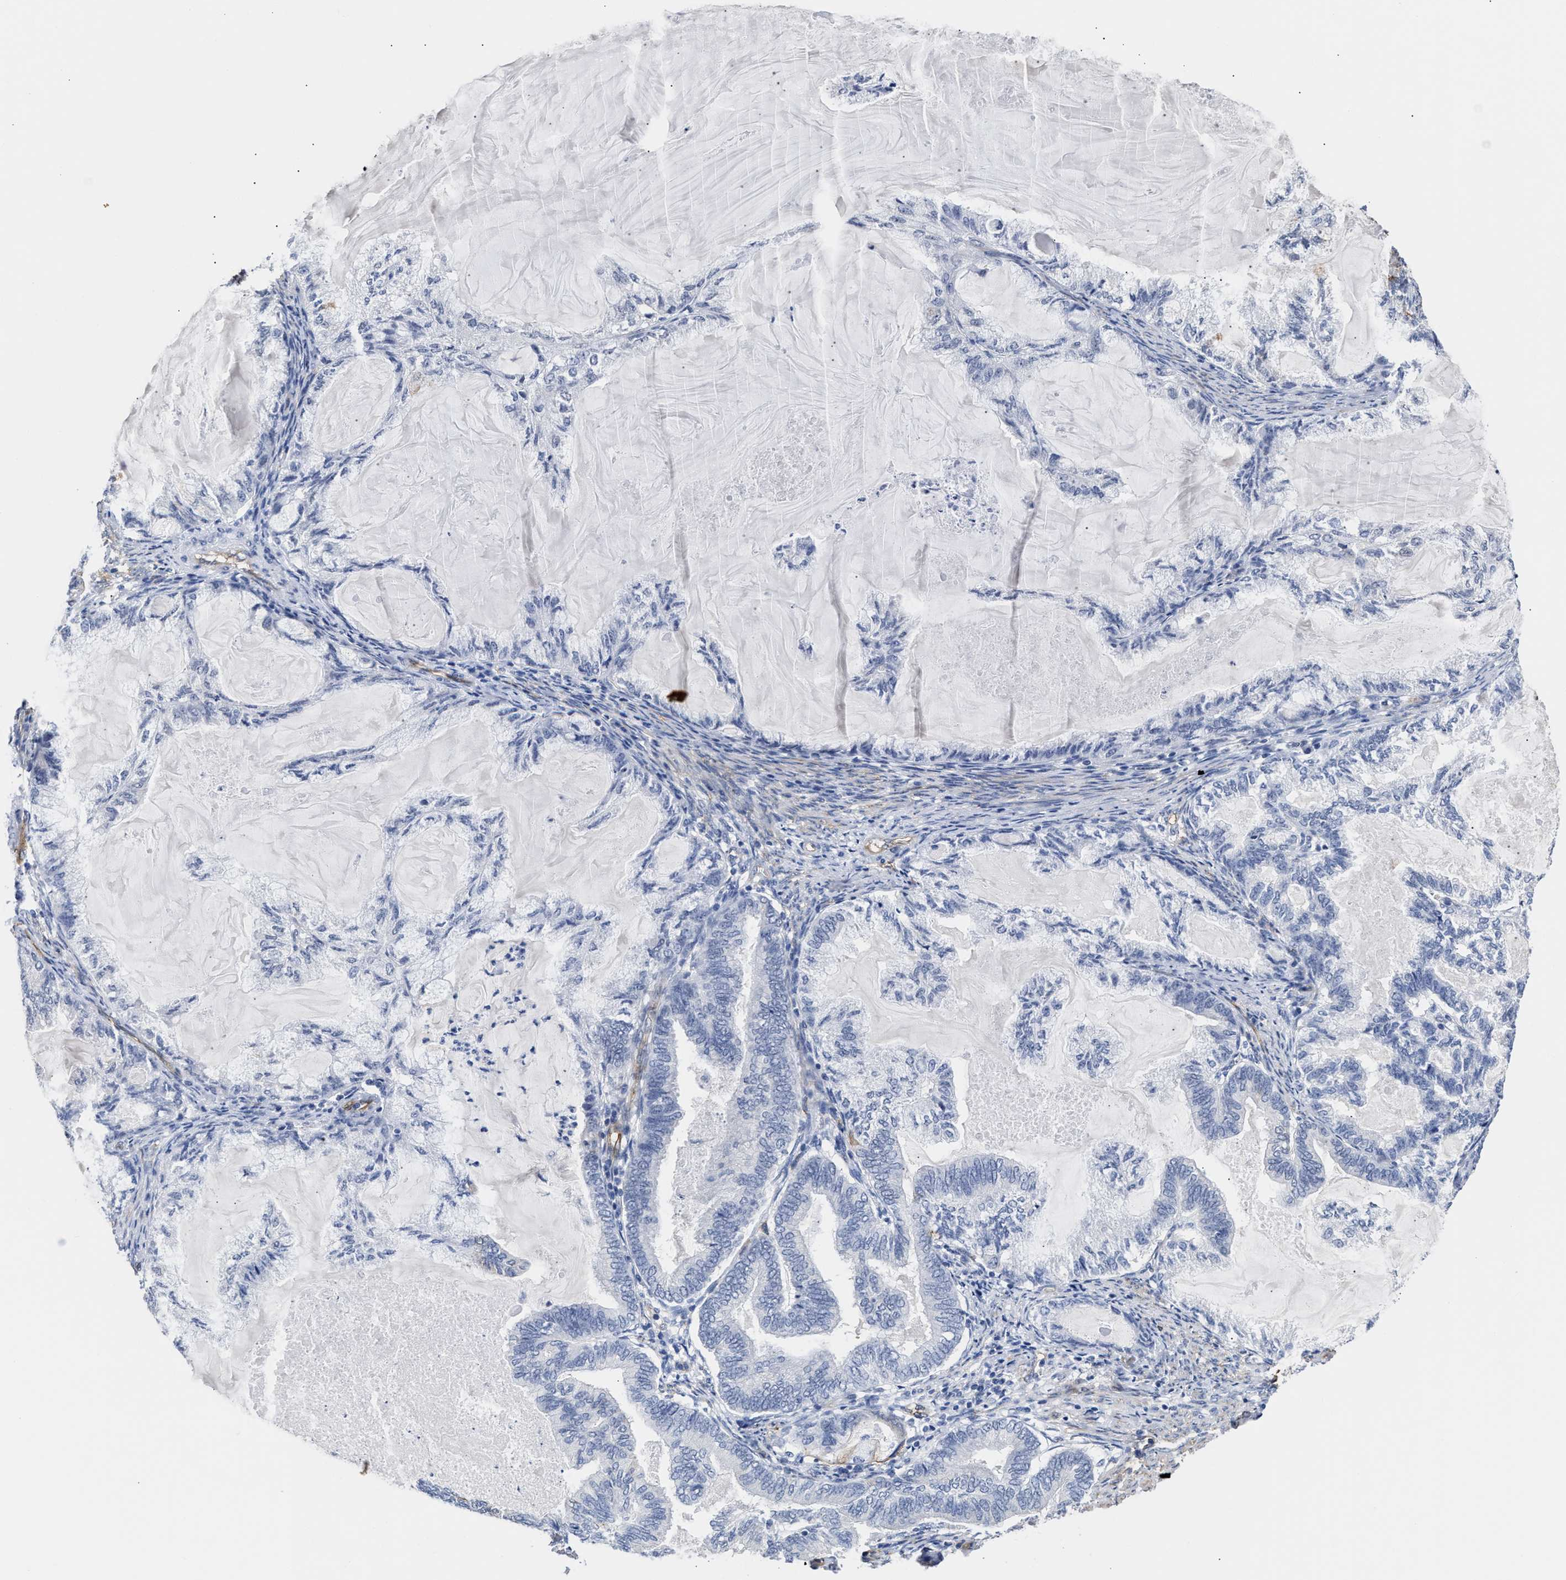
{"staining": {"intensity": "negative", "quantity": "none", "location": "none"}, "tissue": "endometrial cancer", "cell_type": "Tumor cells", "image_type": "cancer", "snomed": [{"axis": "morphology", "description": "Adenocarcinoma, NOS"}, {"axis": "topography", "description": "Endometrium"}], "caption": "The histopathology image exhibits no staining of tumor cells in adenocarcinoma (endometrial).", "gene": "AHNAK2", "patient": {"sex": "female", "age": 86}}